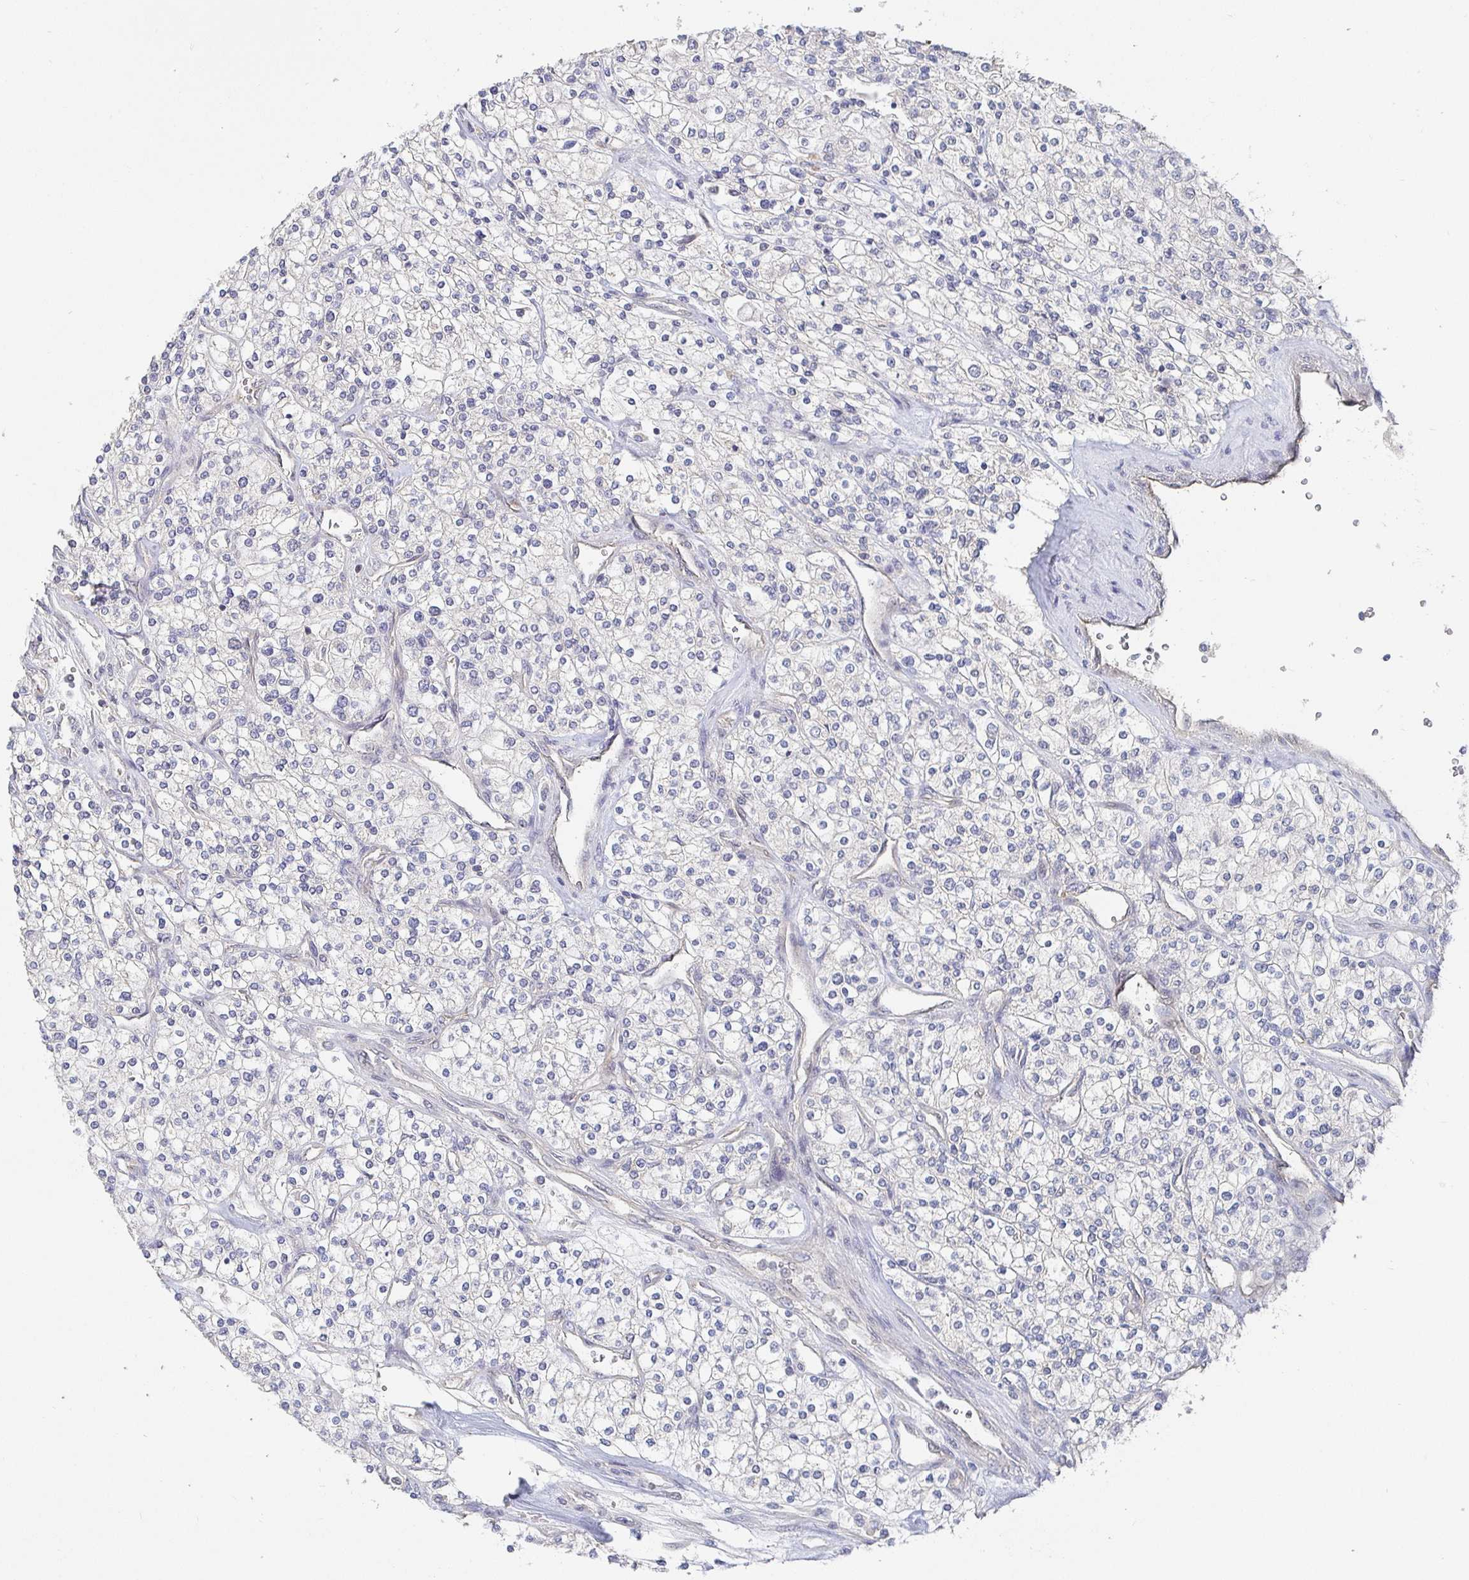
{"staining": {"intensity": "negative", "quantity": "none", "location": "none"}, "tissue": "renal cancer", "cell_type": "Tumor cells", "image_type": "cancer", "snomed": [{"axis": "morphology", "description": "Adenocarcinoma, NOS"}, {"axis": "topography", "description": "Kidney"}], "caption": "IHC photomicrograph of human renal cancer (adenocarcinoma) stained for a protein (brown), which demonstrates no positivity in tumor cells.", "gene": "MEIS1", "patient": {"sex": "male", "age": 80}}